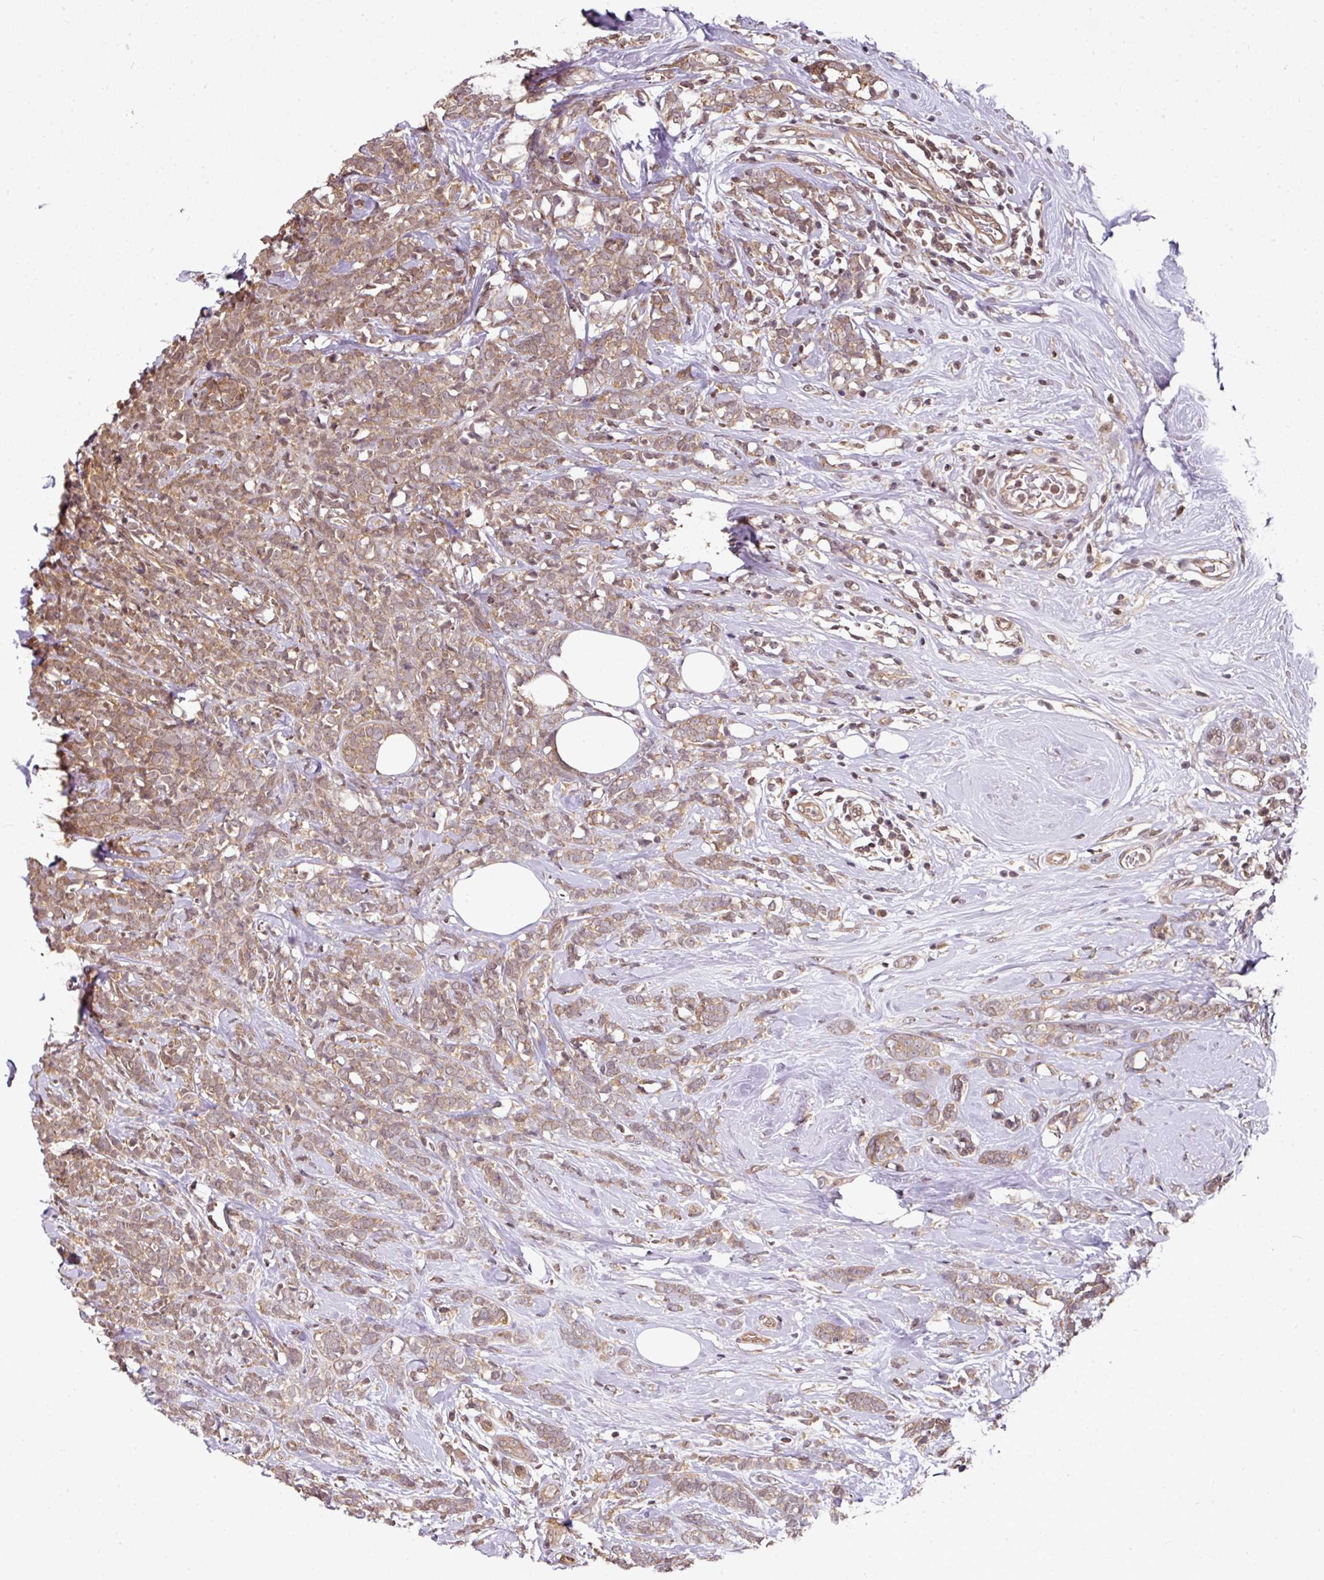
{"staining": {"intensity": "moderate", "quantity": ">75%", "location": "cytoplasmic/membranous"}, "tissue": "breast cancer", "cell_type": "Tumor cells", "image_type": "cancer", "snomed": [{"axis": "morphology", "description": "Lobular carcinoma"}, {"axis": "topography", "description": "Breast"}], "caption": "Brown immunohistochemical staining in breast cancer demonstrates moderate cytoplasmic/membranous positivity in about >75% of tumor cells. The staining was performed using DAB, with brown indicating positive protein expression. Nuclei are stained blue with hematoxylin.", "gene": "ANKRD18A", "patient": {"sex": "female", "age": 58}}